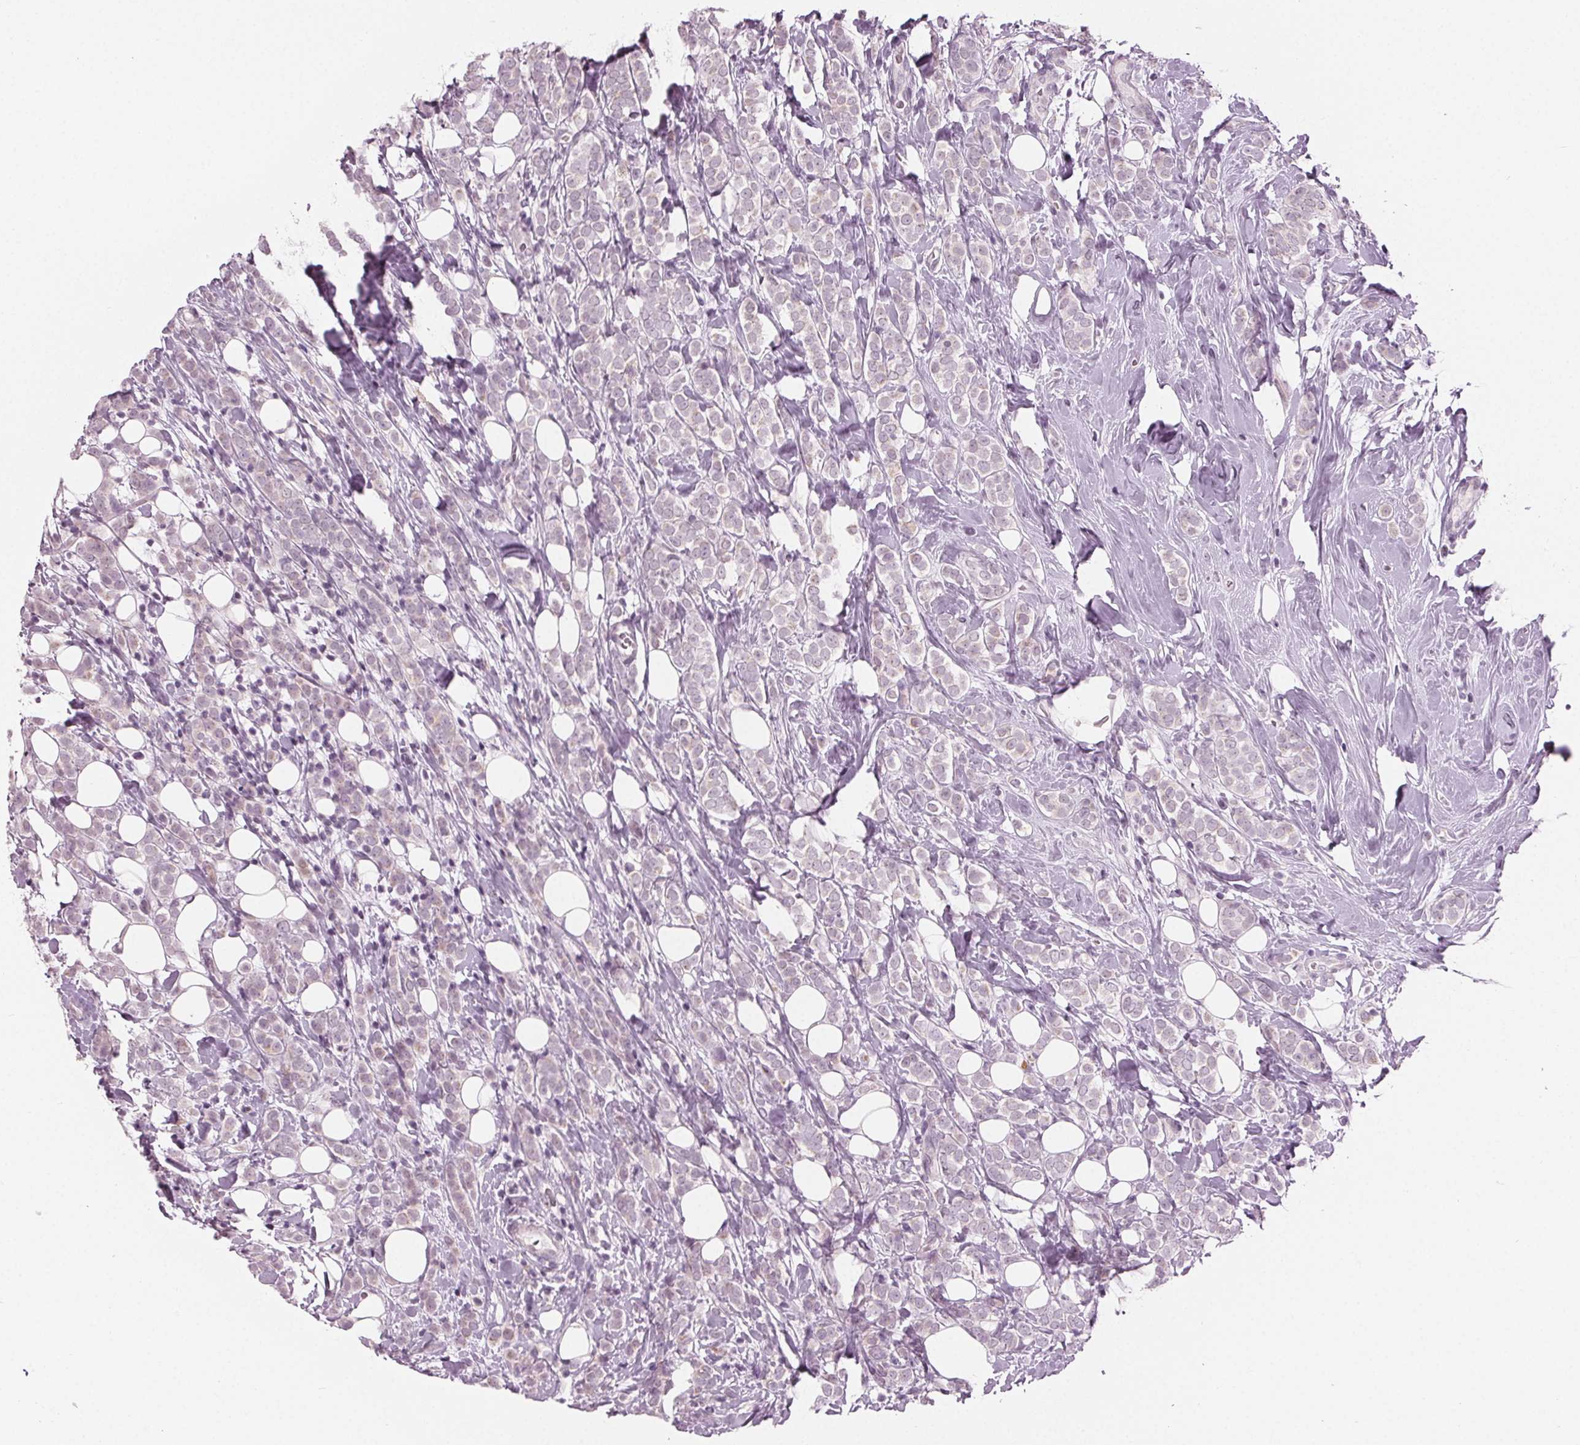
{"staining": {"intensity": "weak", "quantity": "<25%", "location": "nuclear"}, "tissue": "breast cancer", "cell_type": "Tumor cells", "image_type": "cancer", "snomed": [{"axis": "morphology", "description": "Lobular carcinoma"}, {"axis": "topography", "description": "Breast"}], "caption": "Breast cancer was stained to show a protein in brown. There is no significant positivity in tumor cells.", "gene": "PRAP1", "patient": {"sex": "female", "age": 49}}